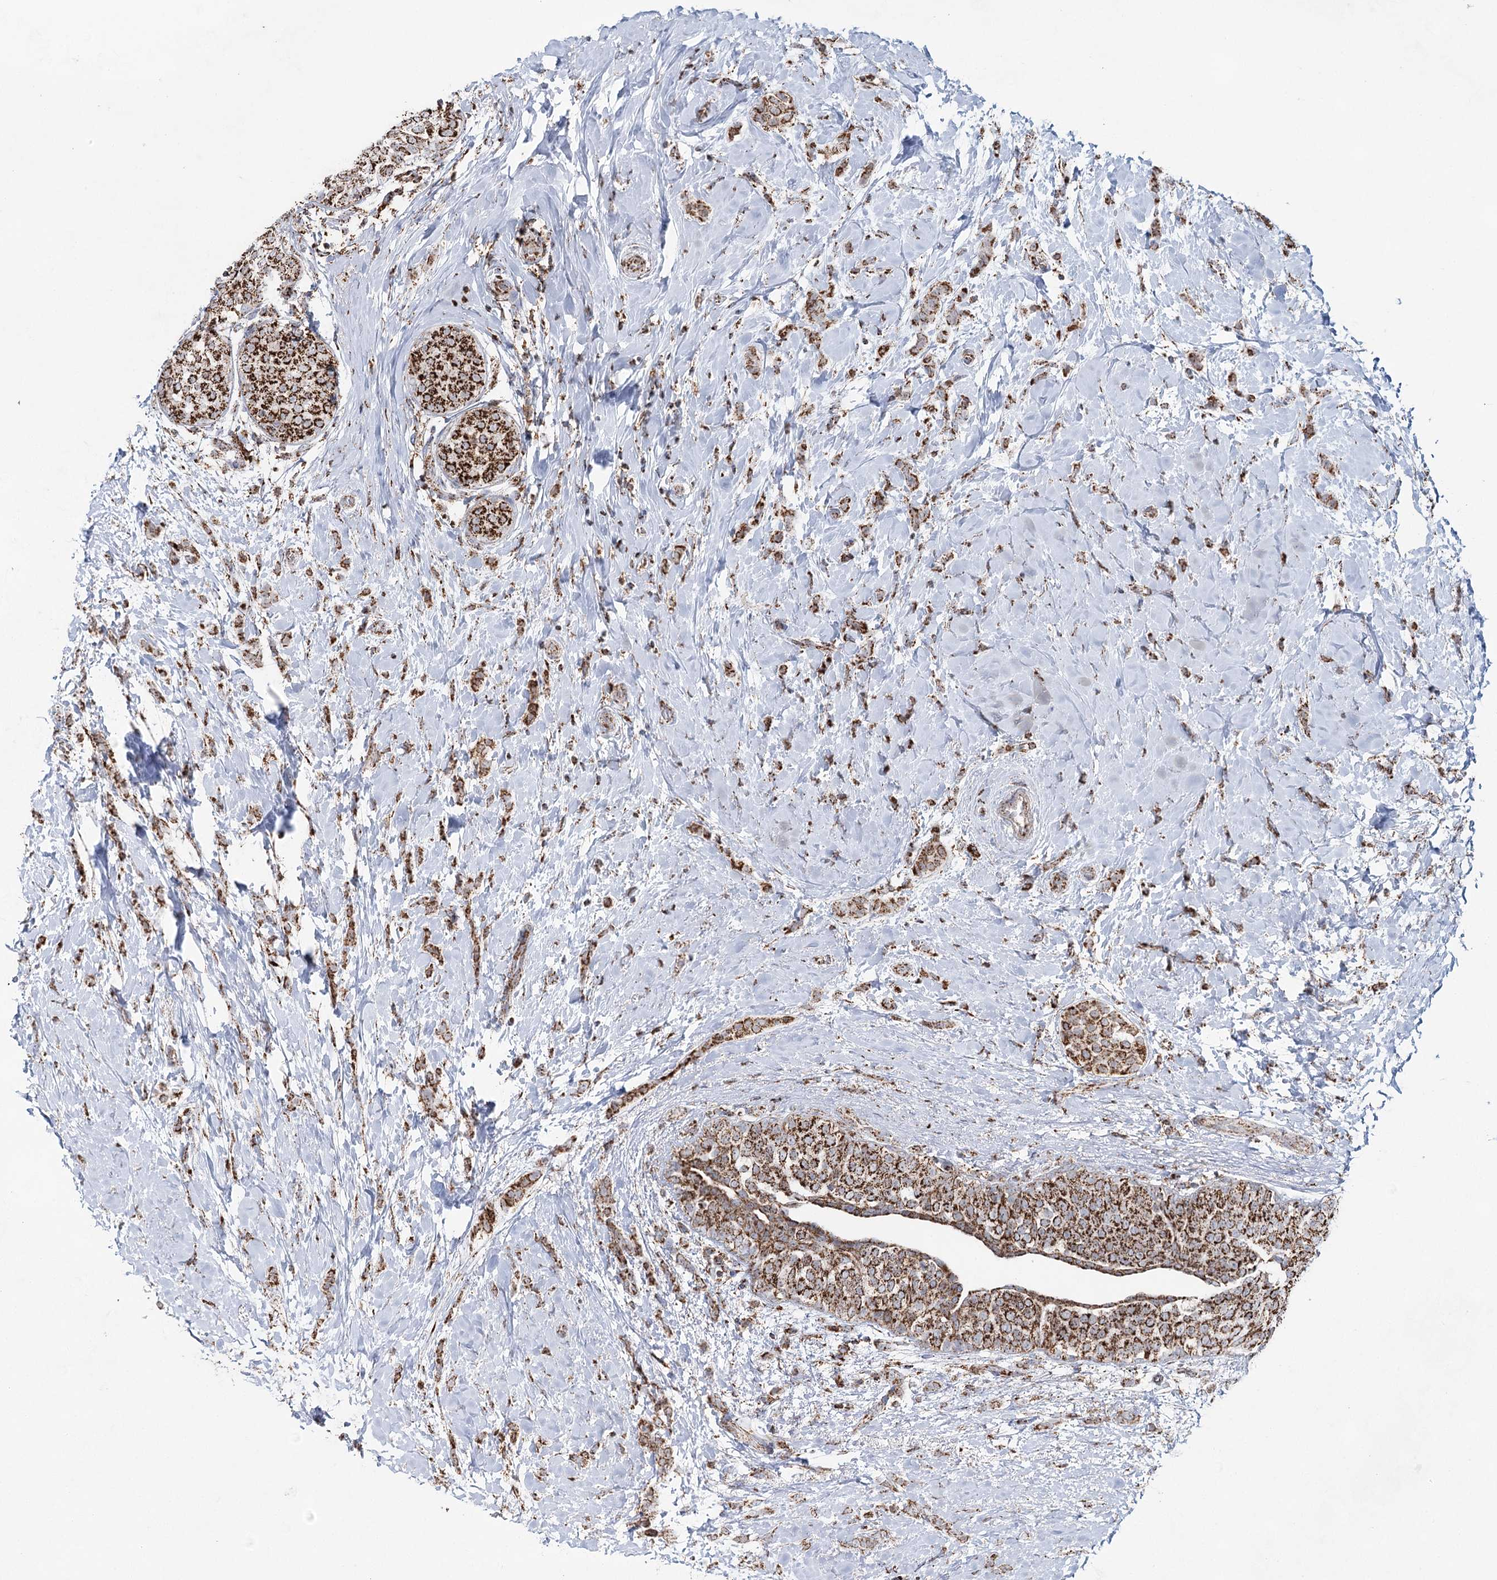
{"staining": {"intensity": "moderate", "quantity": ">75%", "location": "cytoplasmic/membranous"}, "tissue": "breast cancer", "cell_type": "Tumor cells", "image_type": "cancer", "snomed": [{"axis": "morphology", "description": "Lobular carcinoma, in situ"}, {"axis": "morphology", "description": "Lobular carcinoma"}, {"axis": "topography", "description": "Breast"}], "caption": "Tumor cells exhibit medium levels of moderate cytoplasmic/membranous positivity in approximately >75% of cells in human lobular carcinoma (breast). The staining is performed using DAB (3,3'-diaminobenzidine) brown chromogen to label protein expression. The nuclei are counter-stained blue using hematoxylin.", "gene": "CWF19L1", "patient": {"sex": "female", "age": 41}}